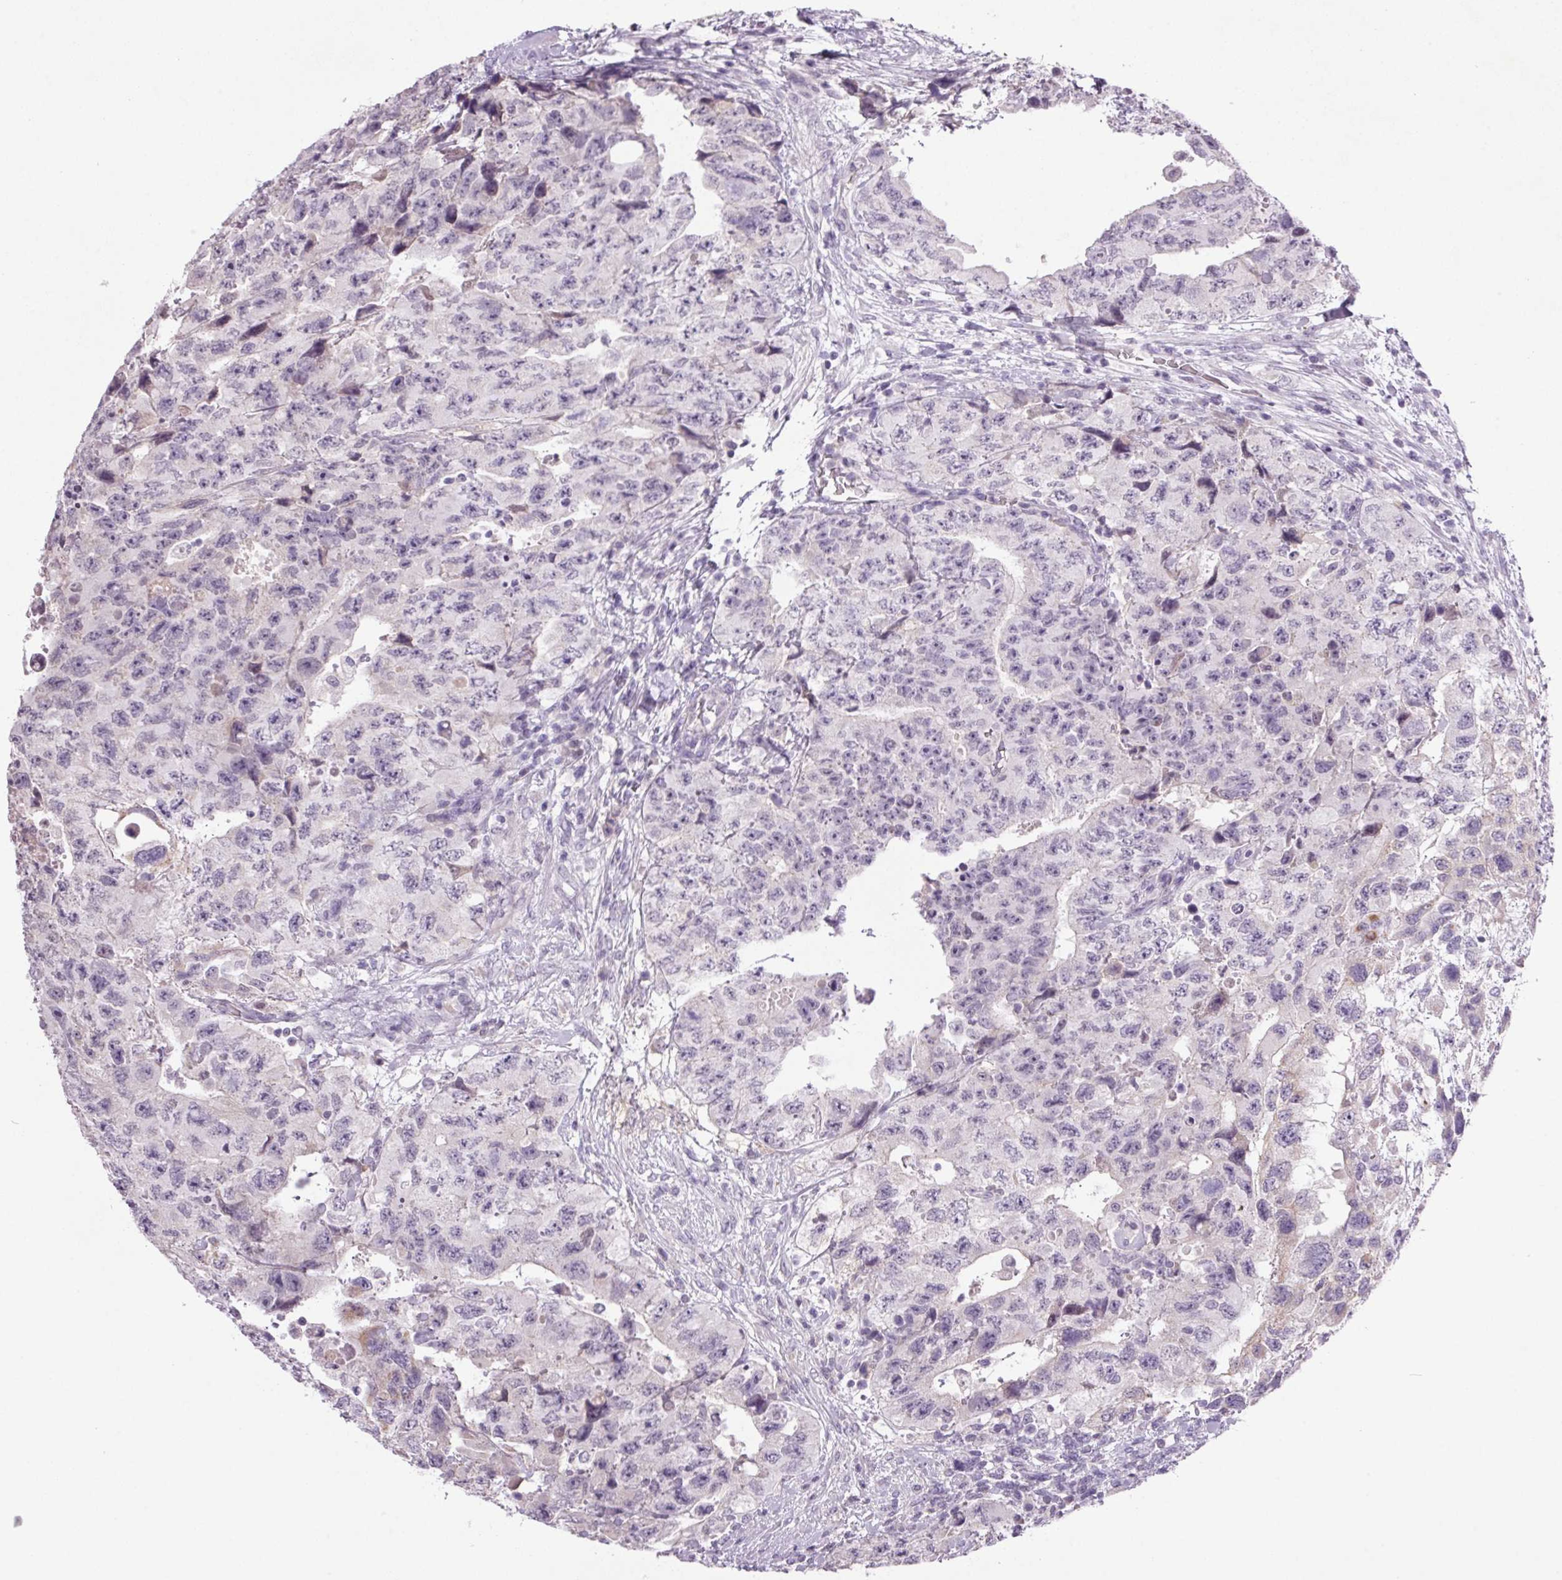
{"staining": {"intensity": "negative", "quantity": "none", "location": "none"}, "tissue": "testis cancer", "cell_type": "Tumor cells", "image_type": "cancer", "snomed": [{"axis": "morphology", "description": "Carcinoma, Embryonal, NOS"}, {"axis": "topography", "description": "Testis"}], "caption": "An image of human testis cancer is negative for staining in tumor cells.", "gene": "TRDN", "patient": {"sex": "male", "age": 24}}